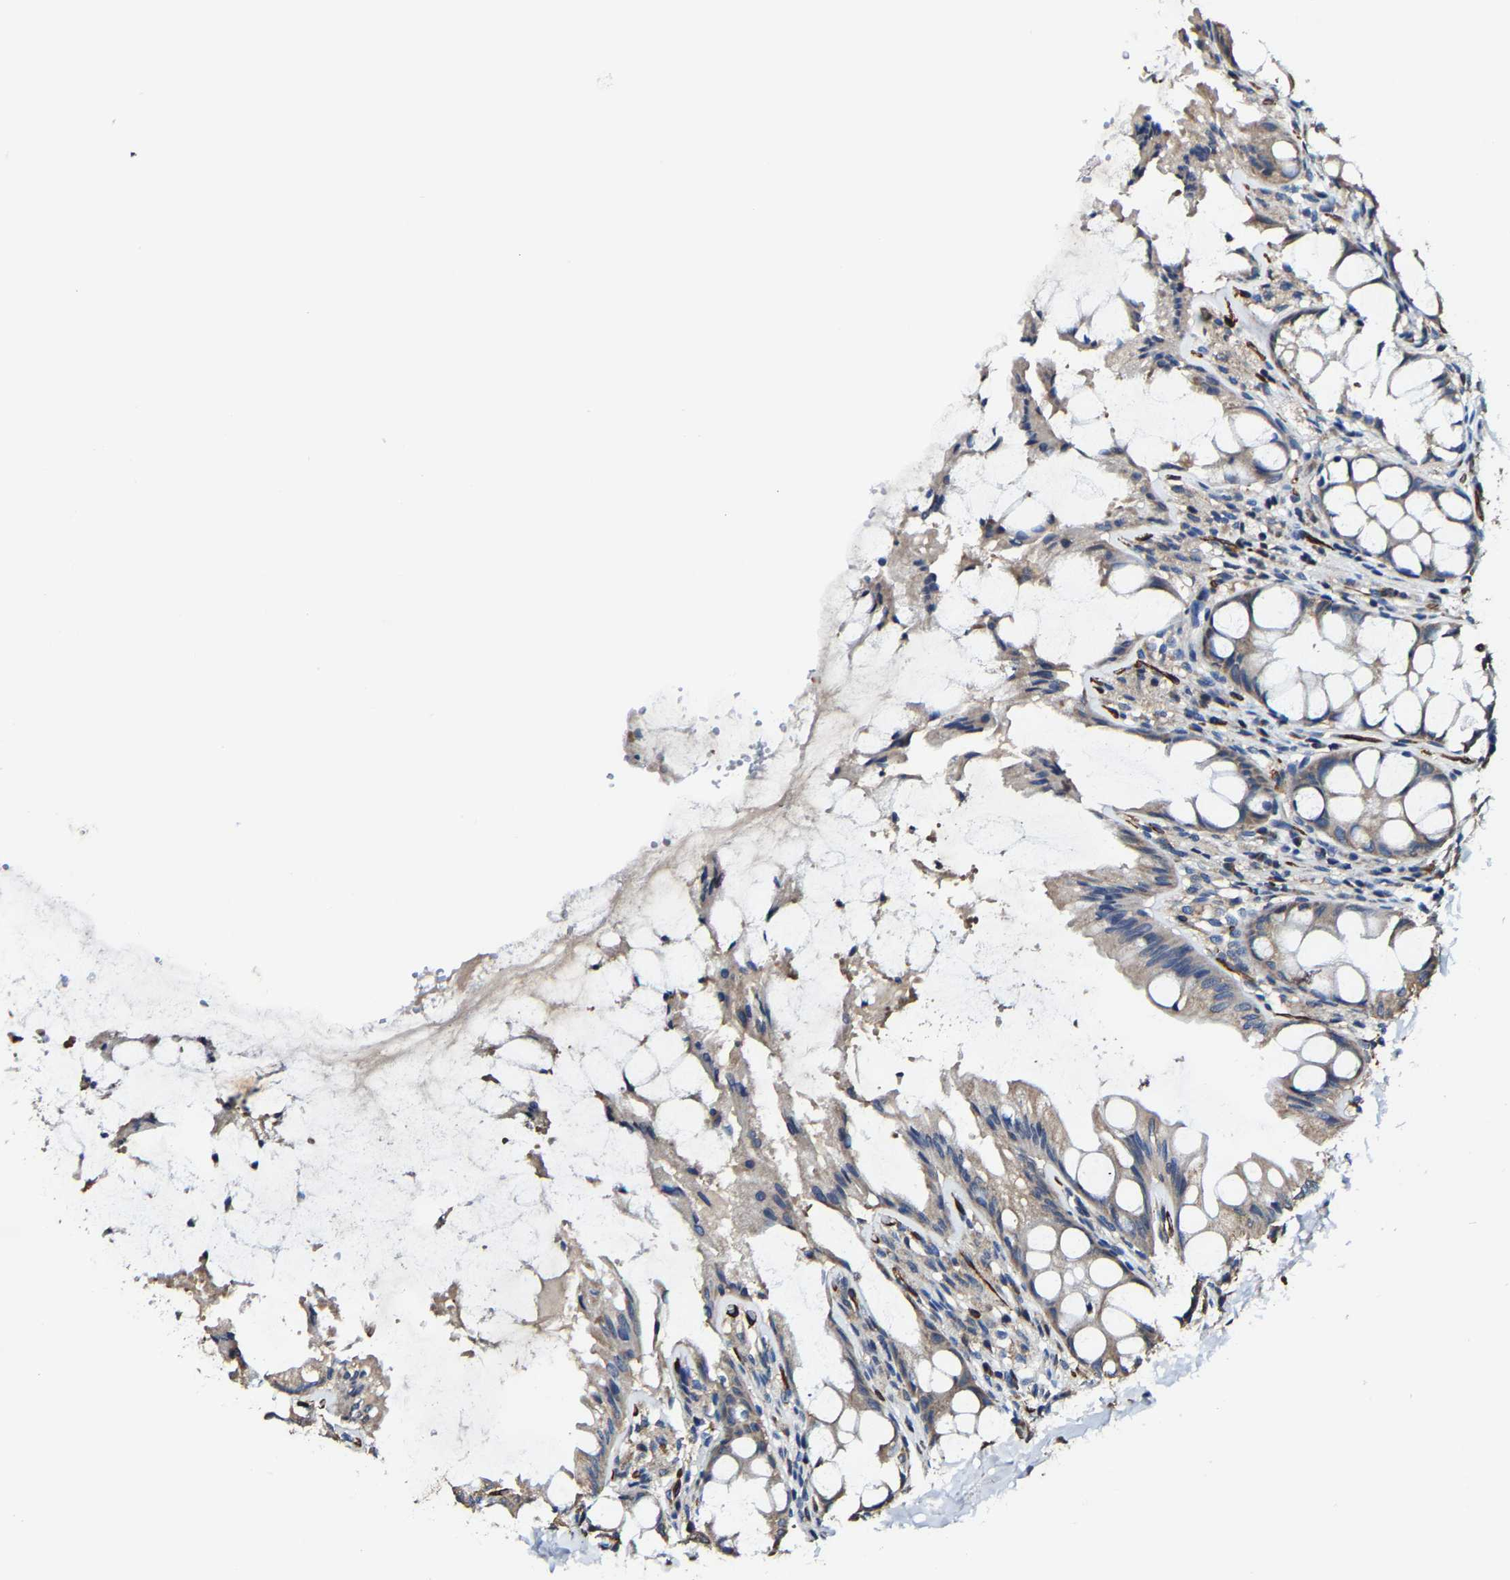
{"staining": {"intensity": "strong", "quantity": ">75%", "location": "cytoplasmic/membranous"}, "tissue": "colon", "cell_type": "Endothelial cells", "image_type": "normal", "snomed": [{"axis": "morphology", "description": "Normal tissue, NOS"}, {"axis": "topography", "description": "Colon"}], "caption": "Strong cytoplasmic/membranous positivity for a protein is present in approximately >75% of endothelial cells of unremarkable colon using IHC.", "gene": "GFRA3", "patient": {"sex": "male", "age": 47}}